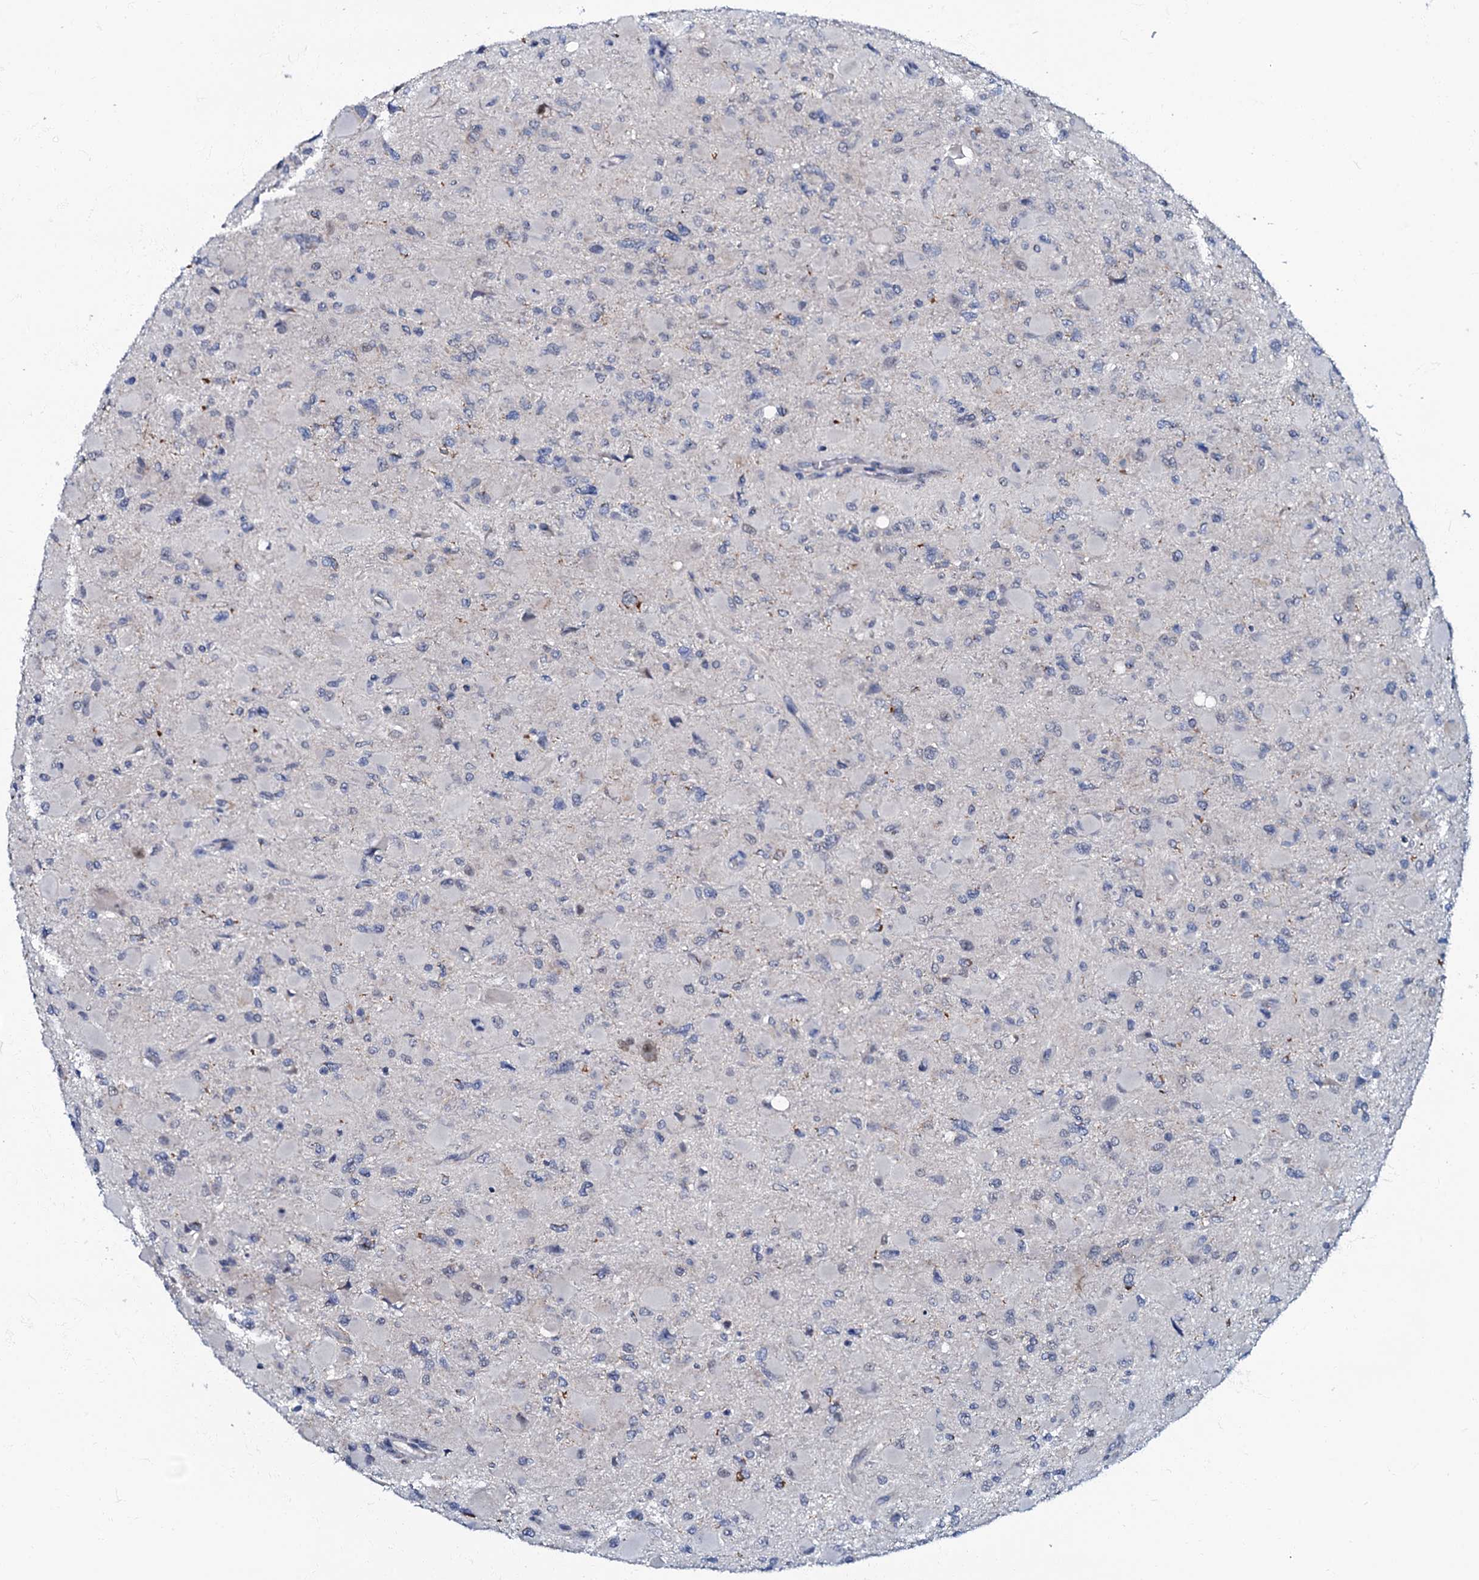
{"staining": {"intensity": "negative", "quantity": "none", "location": "none"}, "tissue": "glioma", "cell_type": "Tumor cells", "image_type": "cancer", "snomed": [{"axis": "morphology", "description": "Glioma, malignant, High grade"}, {"axis": "topography", "description": "Cerebral cortex"}], "caption": "This is an IHC photomicrograph of malignant glioma (high-grade). There is no staining in tumor cells.", "gene": "MRPL51", "patient": {"sex": "female", "age": 36}}